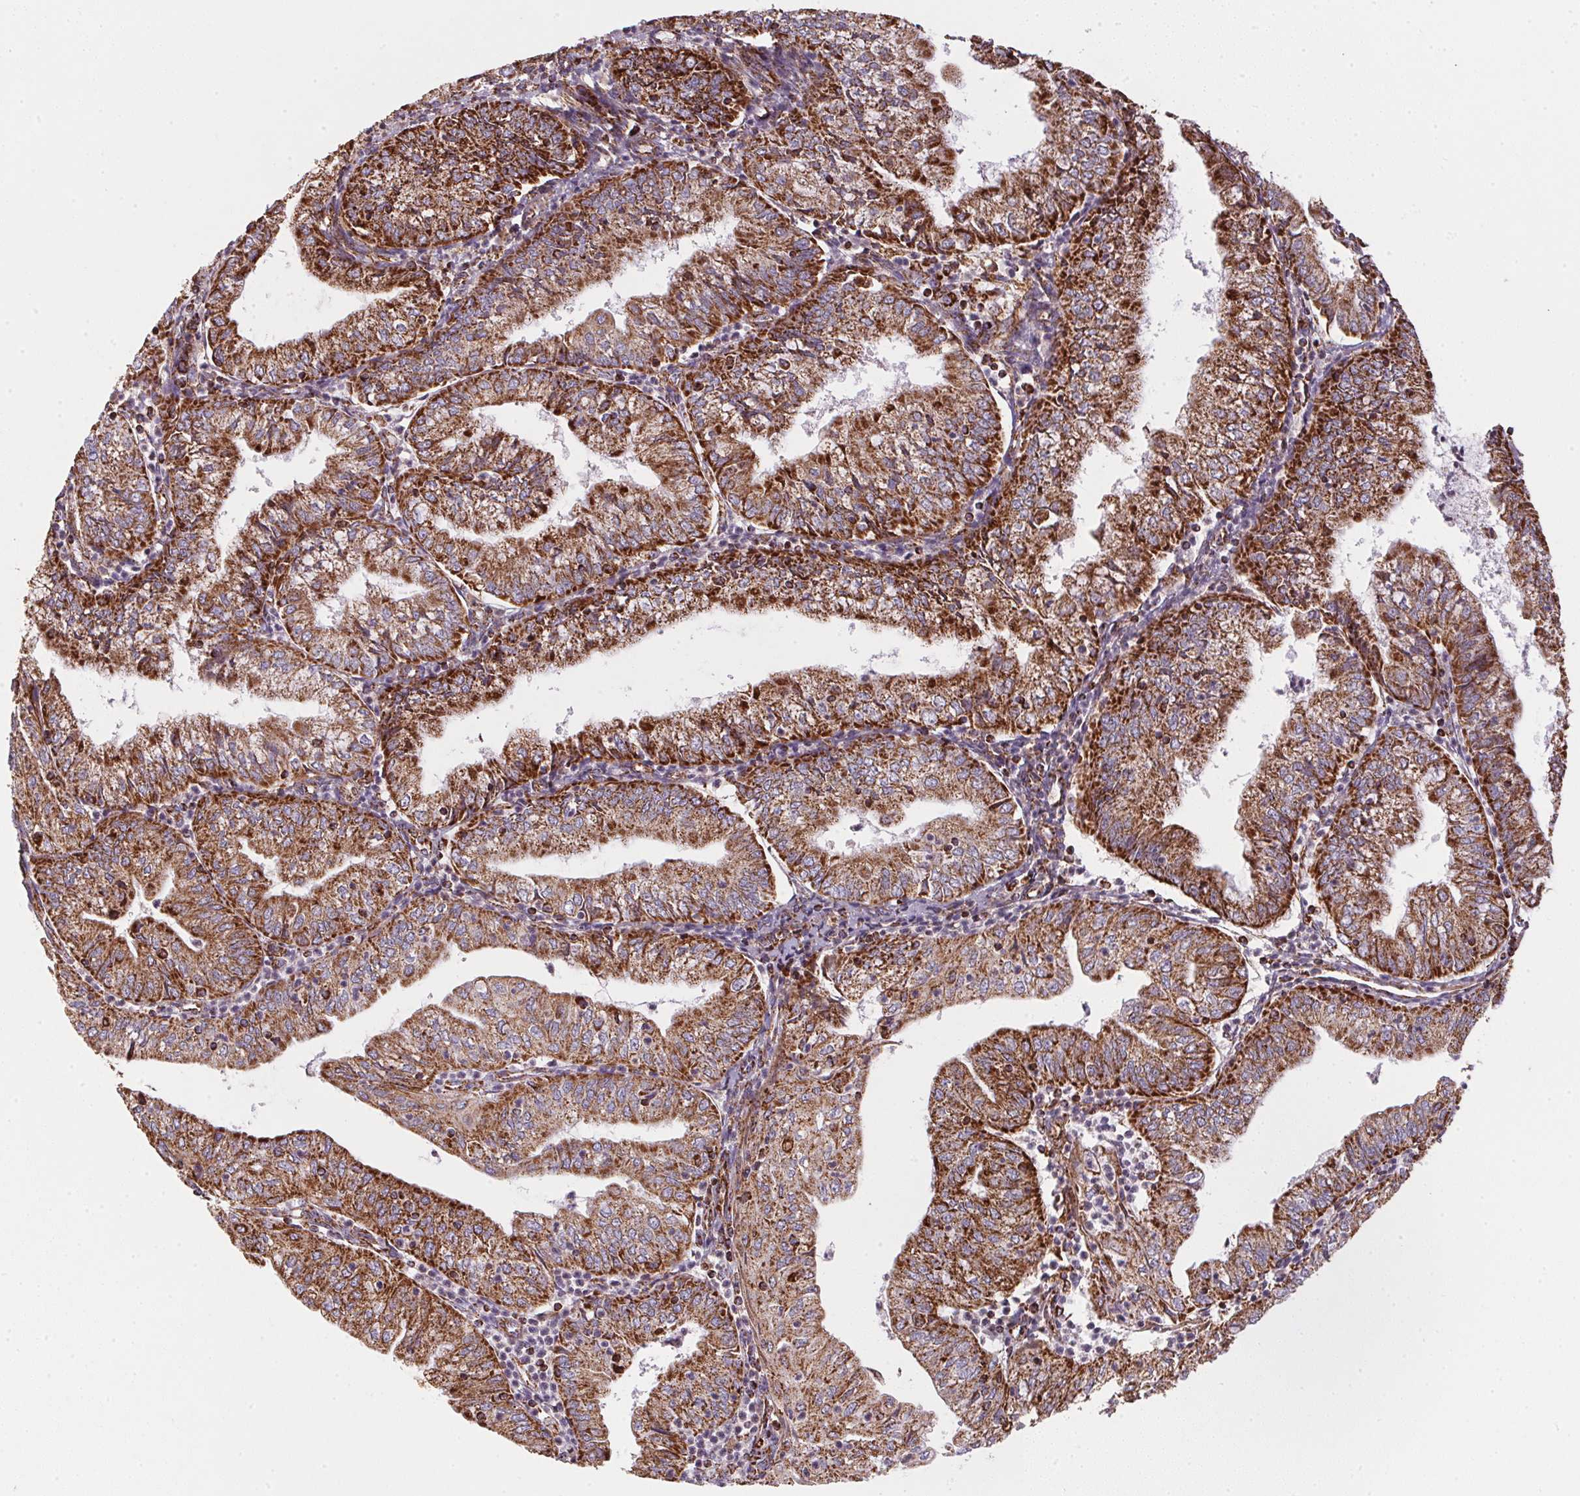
{"staining": {"intensity": "strong", "quantity": ">75%", "location": "cytoplasmic/membranous"}, "tissue": "endometrial cancer", "cell_type": "Tumor cells", "image_type": "cancer", "snomed": [{"axis": "morphology", "description": "Adenocarcinoma, NOS"}, {"axis": "topography", "description": "Endometrium"}], "caption": "Protein staining of endometrial adenocarcinoma tissue displays strong cytoplasmic/membranous expression in about >75% of tumor cells.", "gene": "NDUFS2", "patient": {"sex": "female", "age": 55}}